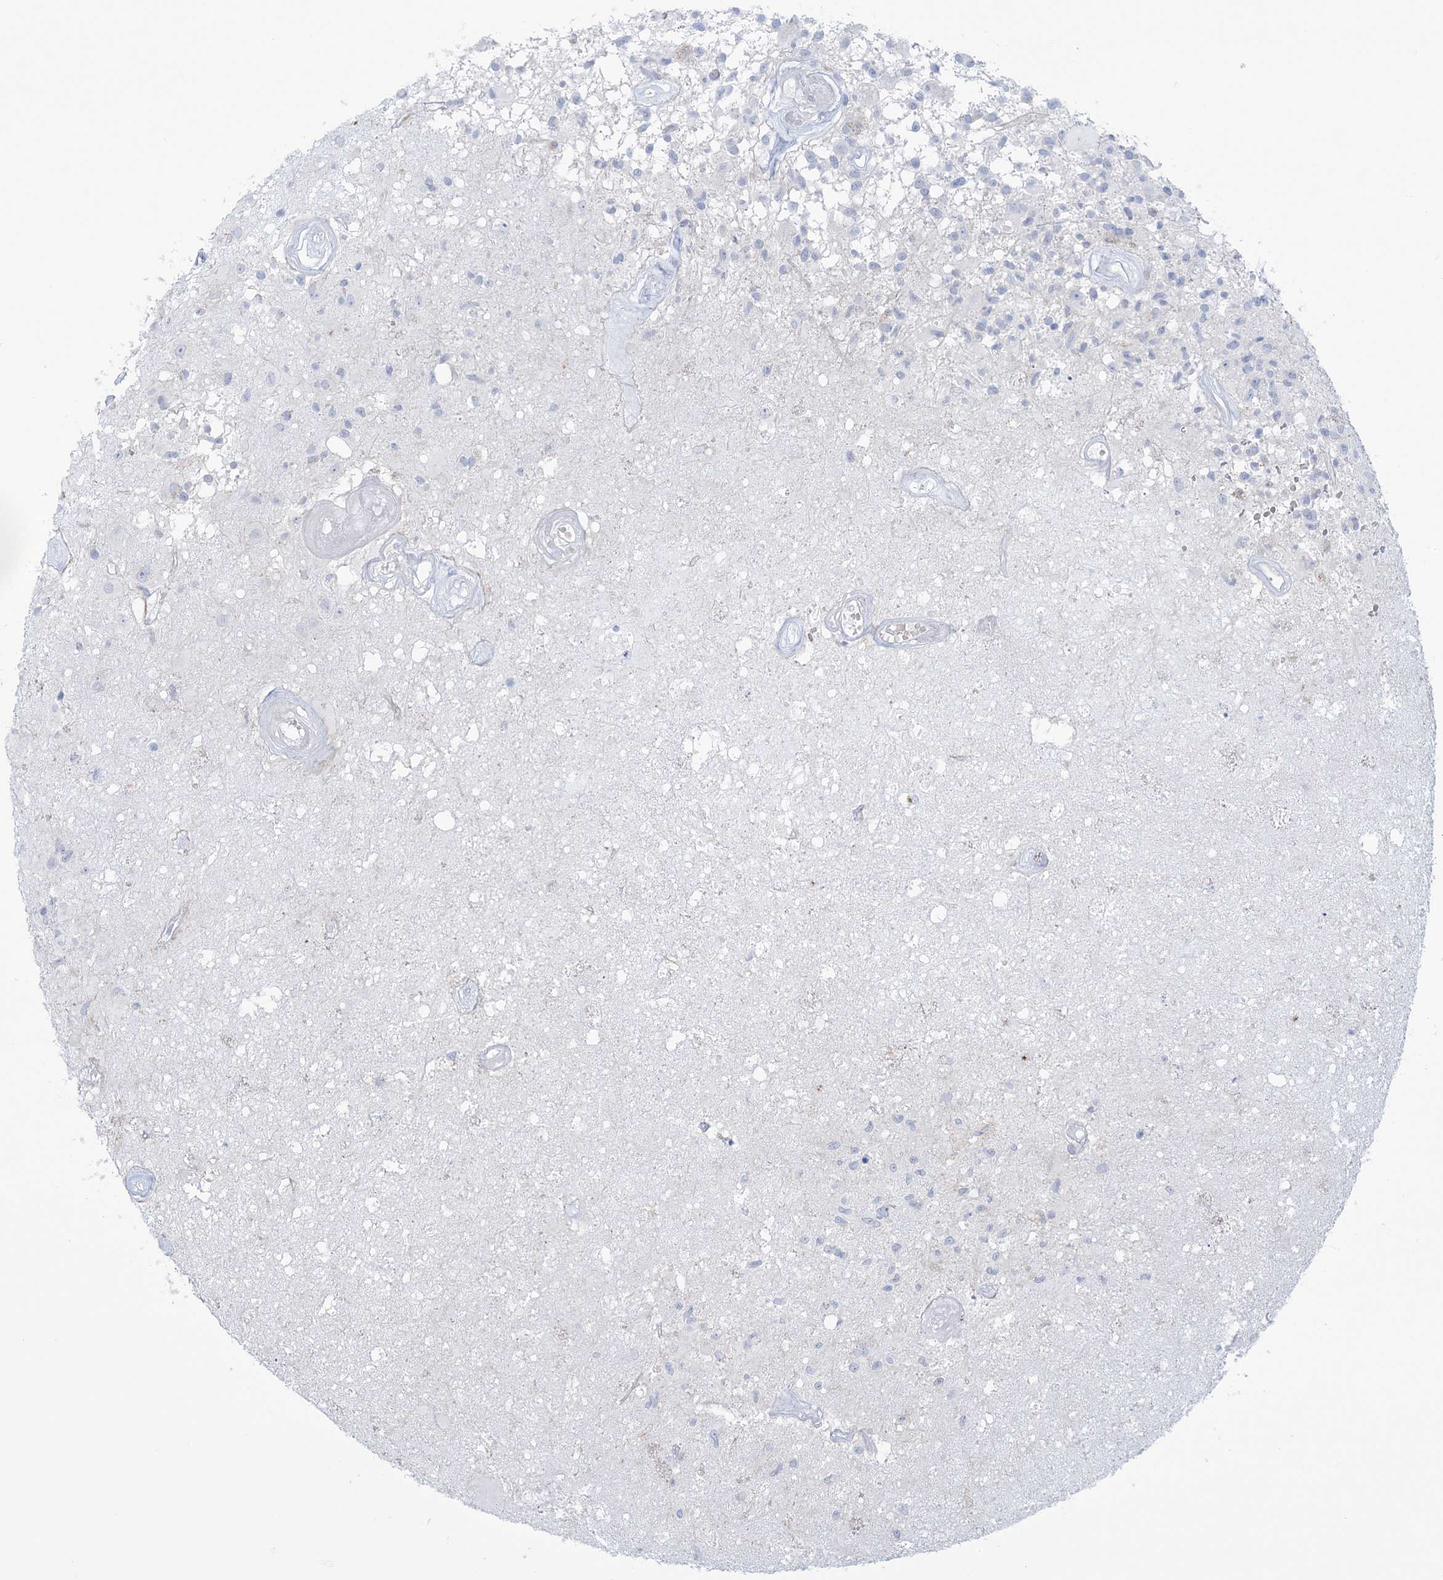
{"staining": {"intensity": "negative", "quantity": "none", "location": "none"}, "tissue": "glioma", "cell_type": "Tumor cells", "image_type": "cancer", "snomed": [{"axis": "morphology", "description": "Glioma, malignant, High grade"}, {"axis": "morphology", "description": "Glioblastoma, NOS"}, {"axis": "topography", "description": "Brain"}], "caption": "Immunohistochemistry (IHC) image of neoplastic tissue: high-grade glioma (malignant) stained with DAB exhibits no significant protein expression in tumor cells.", "gene": "AGXT", "patient": {"sex": "male", "age": 60}}